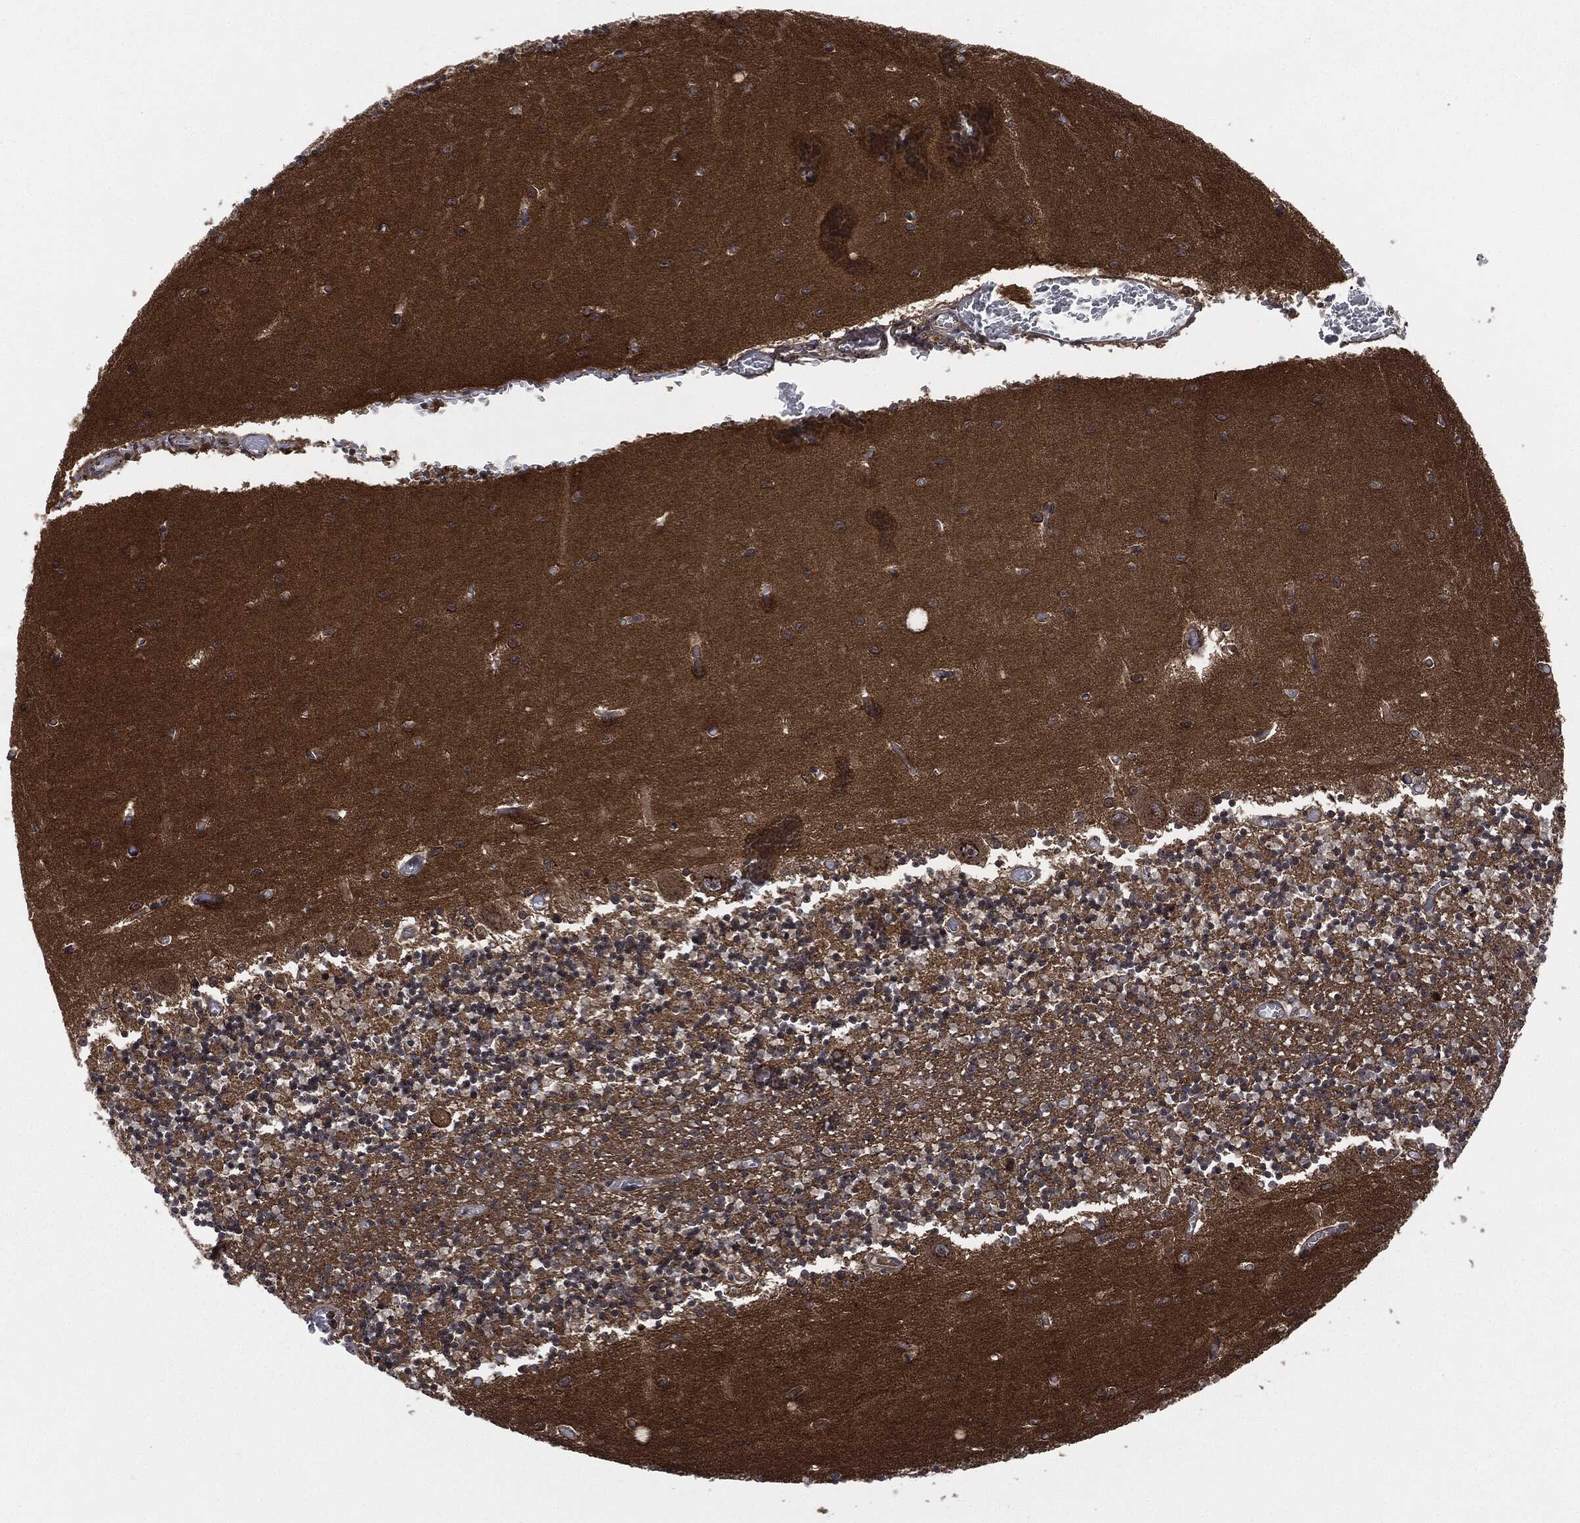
{"staining": {"intensity": "negative", "quantity": "none", "location": "none"}, "tissue": "cerebellum", "cell_type": "Cells in granular layer", "image_type": "normal", "snomed": [{"axis": "morphology", "description": "Normal tissue, NOS"}, {"axis": "topography", "description": "Cerebellum"}], "caption": "Human cerebellum stained for a protein using immunohistochemistry demonstrates no expression in cells in granular layer.", "gene": "HRAS", "patient": {"sex": "female", "age": 64}}